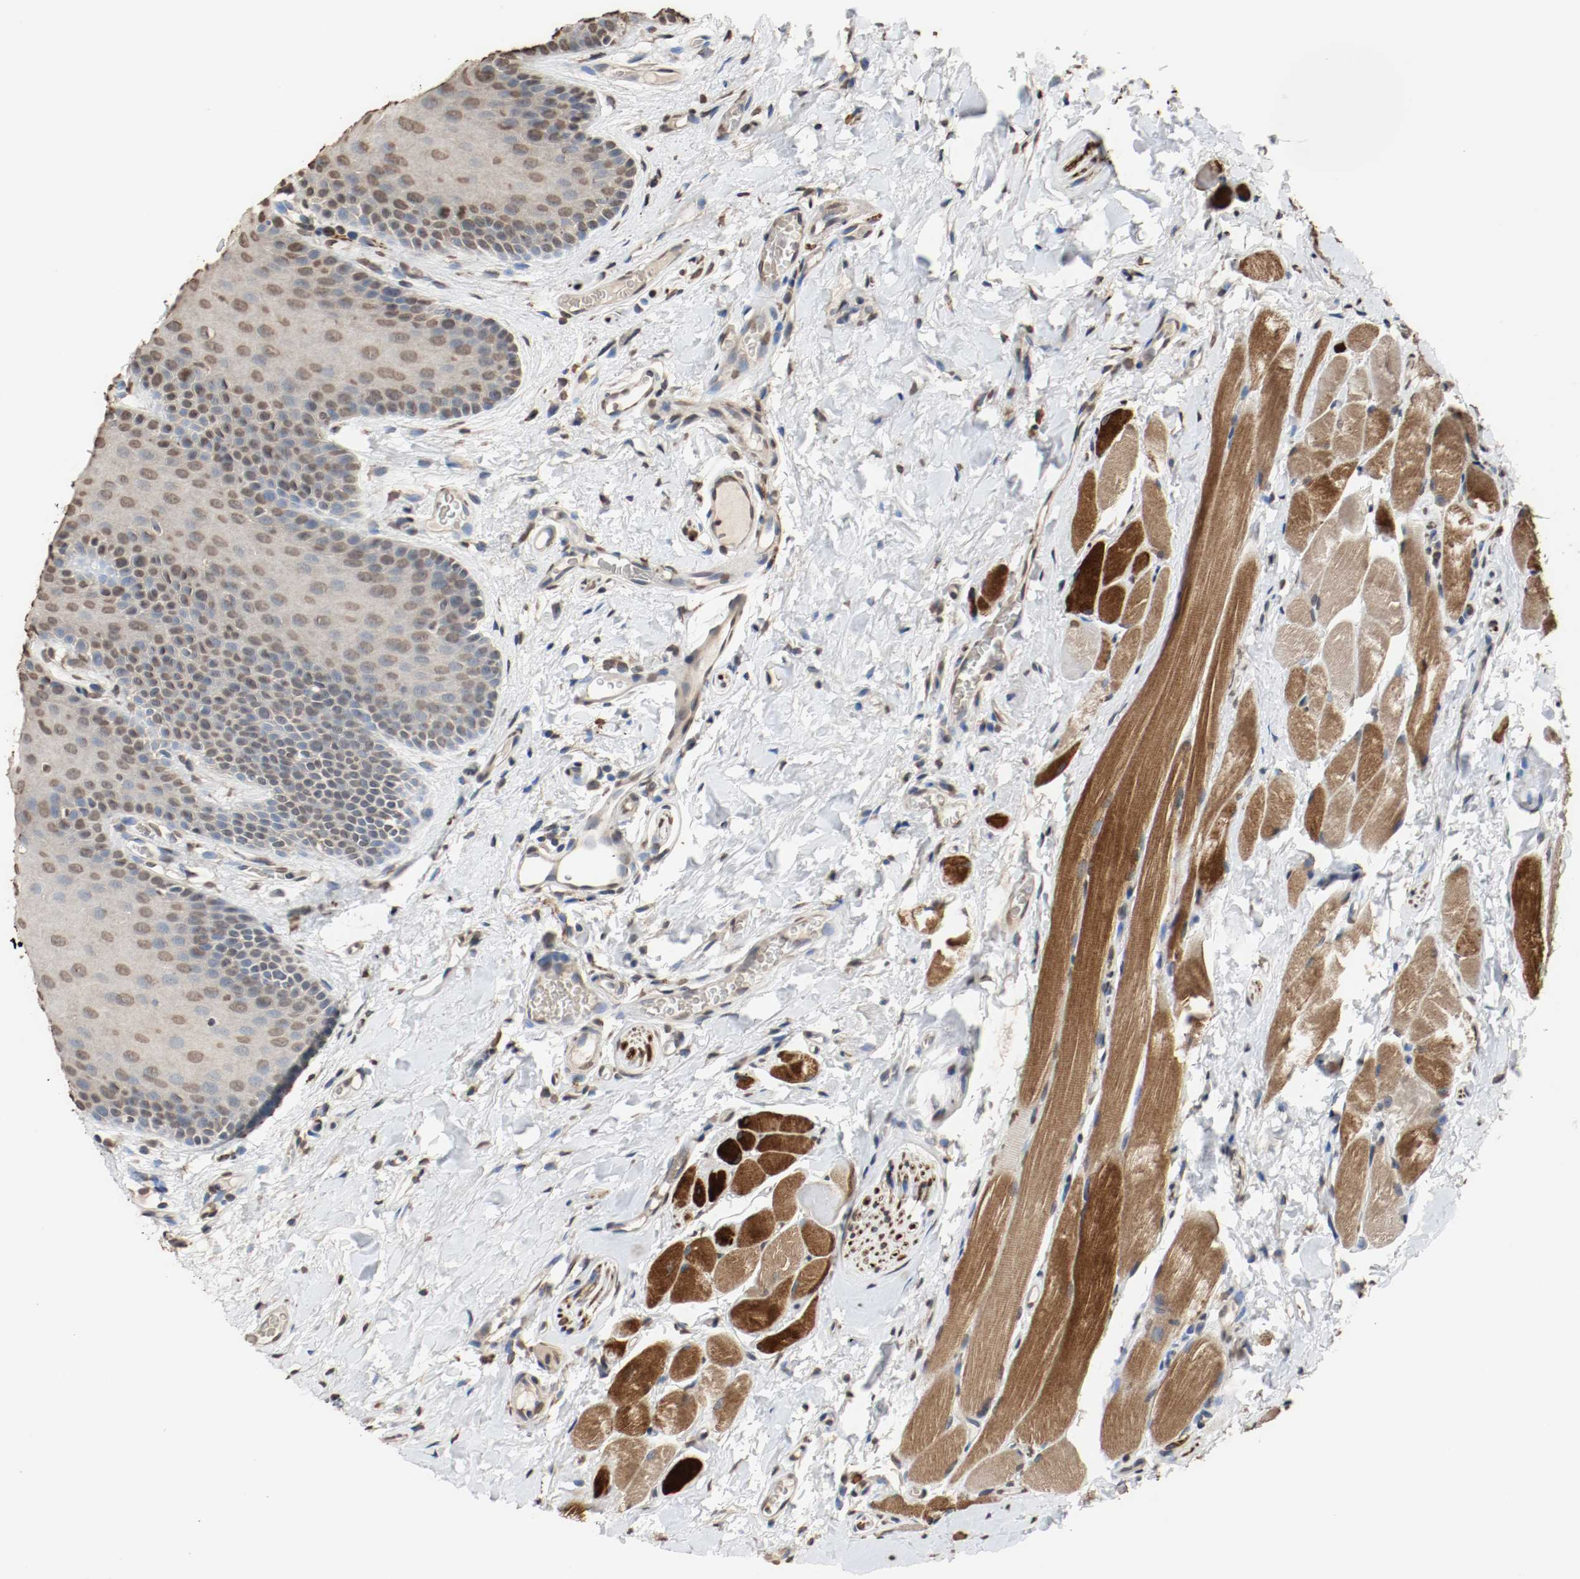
{"staining": {"intensity": "weak", "quantity": "<25%", "location": "cytoplasmic/membranous"}, "tissue": "oral mucosa", "cell_type": "Squamous epithelial cells", "image_type": "normal", "snomed": [{"axis": "morphology", "description": "Normal tissue, NOS"}, {"axis": "topography", "description": "Oral tissue"}], "caption": "Immunohistochemical staining of benign oral mucosa exhibits no significant expression in squamous epithelial cells. Nuclei are stained in blue.", "gene": "RTN4", "patient": {"sex": "male", "age": 54}}